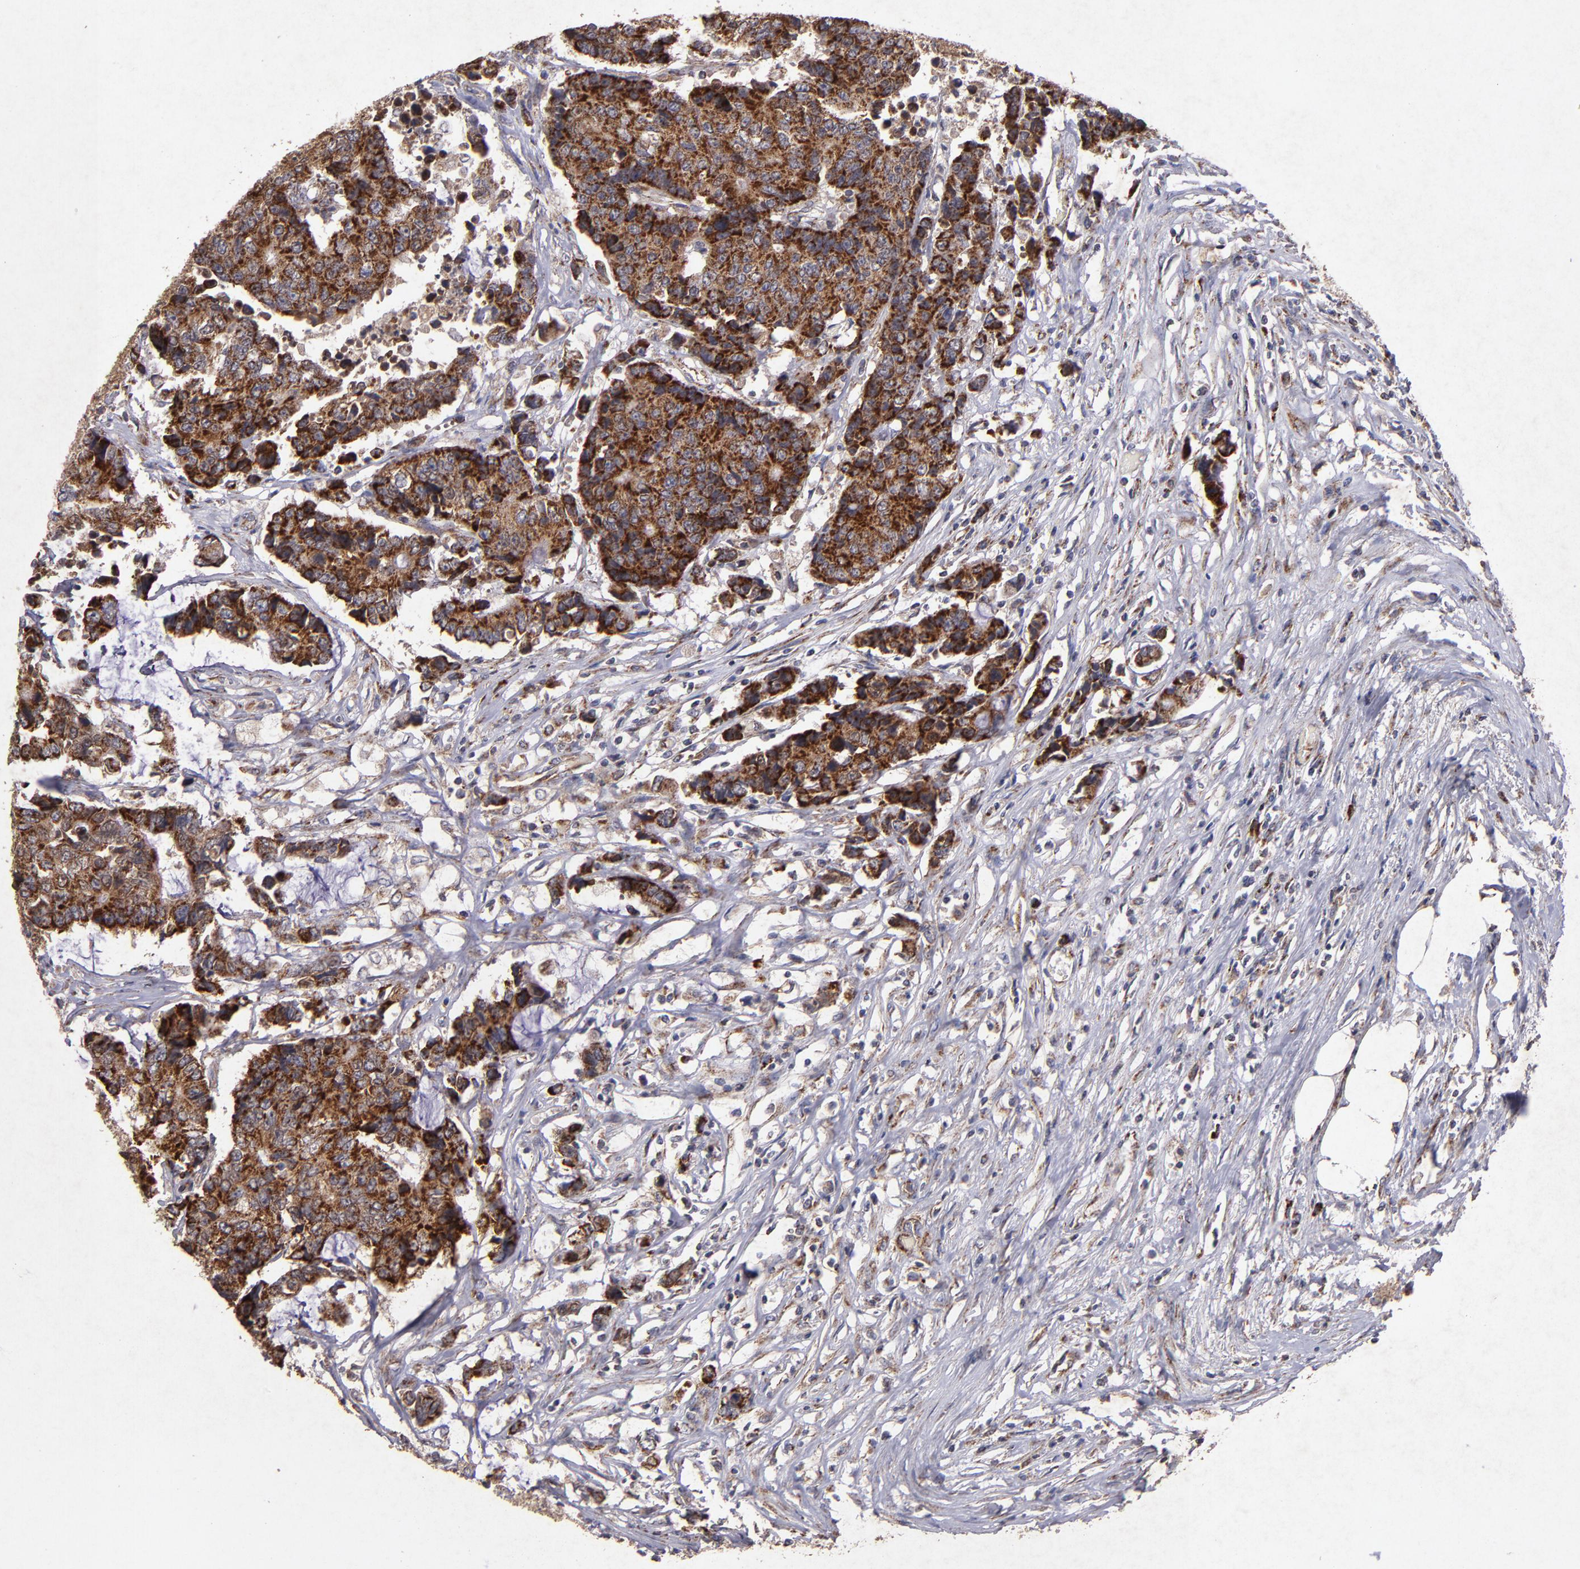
{"staining": {"intensity": "strong", "quantity": ">75%", "location": "cytoplasmic/membranous"}, "tissue": "colorectal cancer", "cell_type": "Tumor cells", "image_type": "cancer", "snomed": [{"axis": "morphology", "description": "Adenocarcinoma, NOS"}, {"axis": "topography", "description": "Colon"}], "caption": "Colorectal adenocarcinoma stained with DAB IHC demonstrates high levels of strong cytoplasmic/membranous positivity in approximately >75% of tumor cells. (Stains: DAB (3,3'-diaminobenzidine) in brown, nuclei in blue, Microscopy: brightfield microscopy at high magnification).", "gene": "TIMM9", "patient": {"sex": "female", "age": 86}}